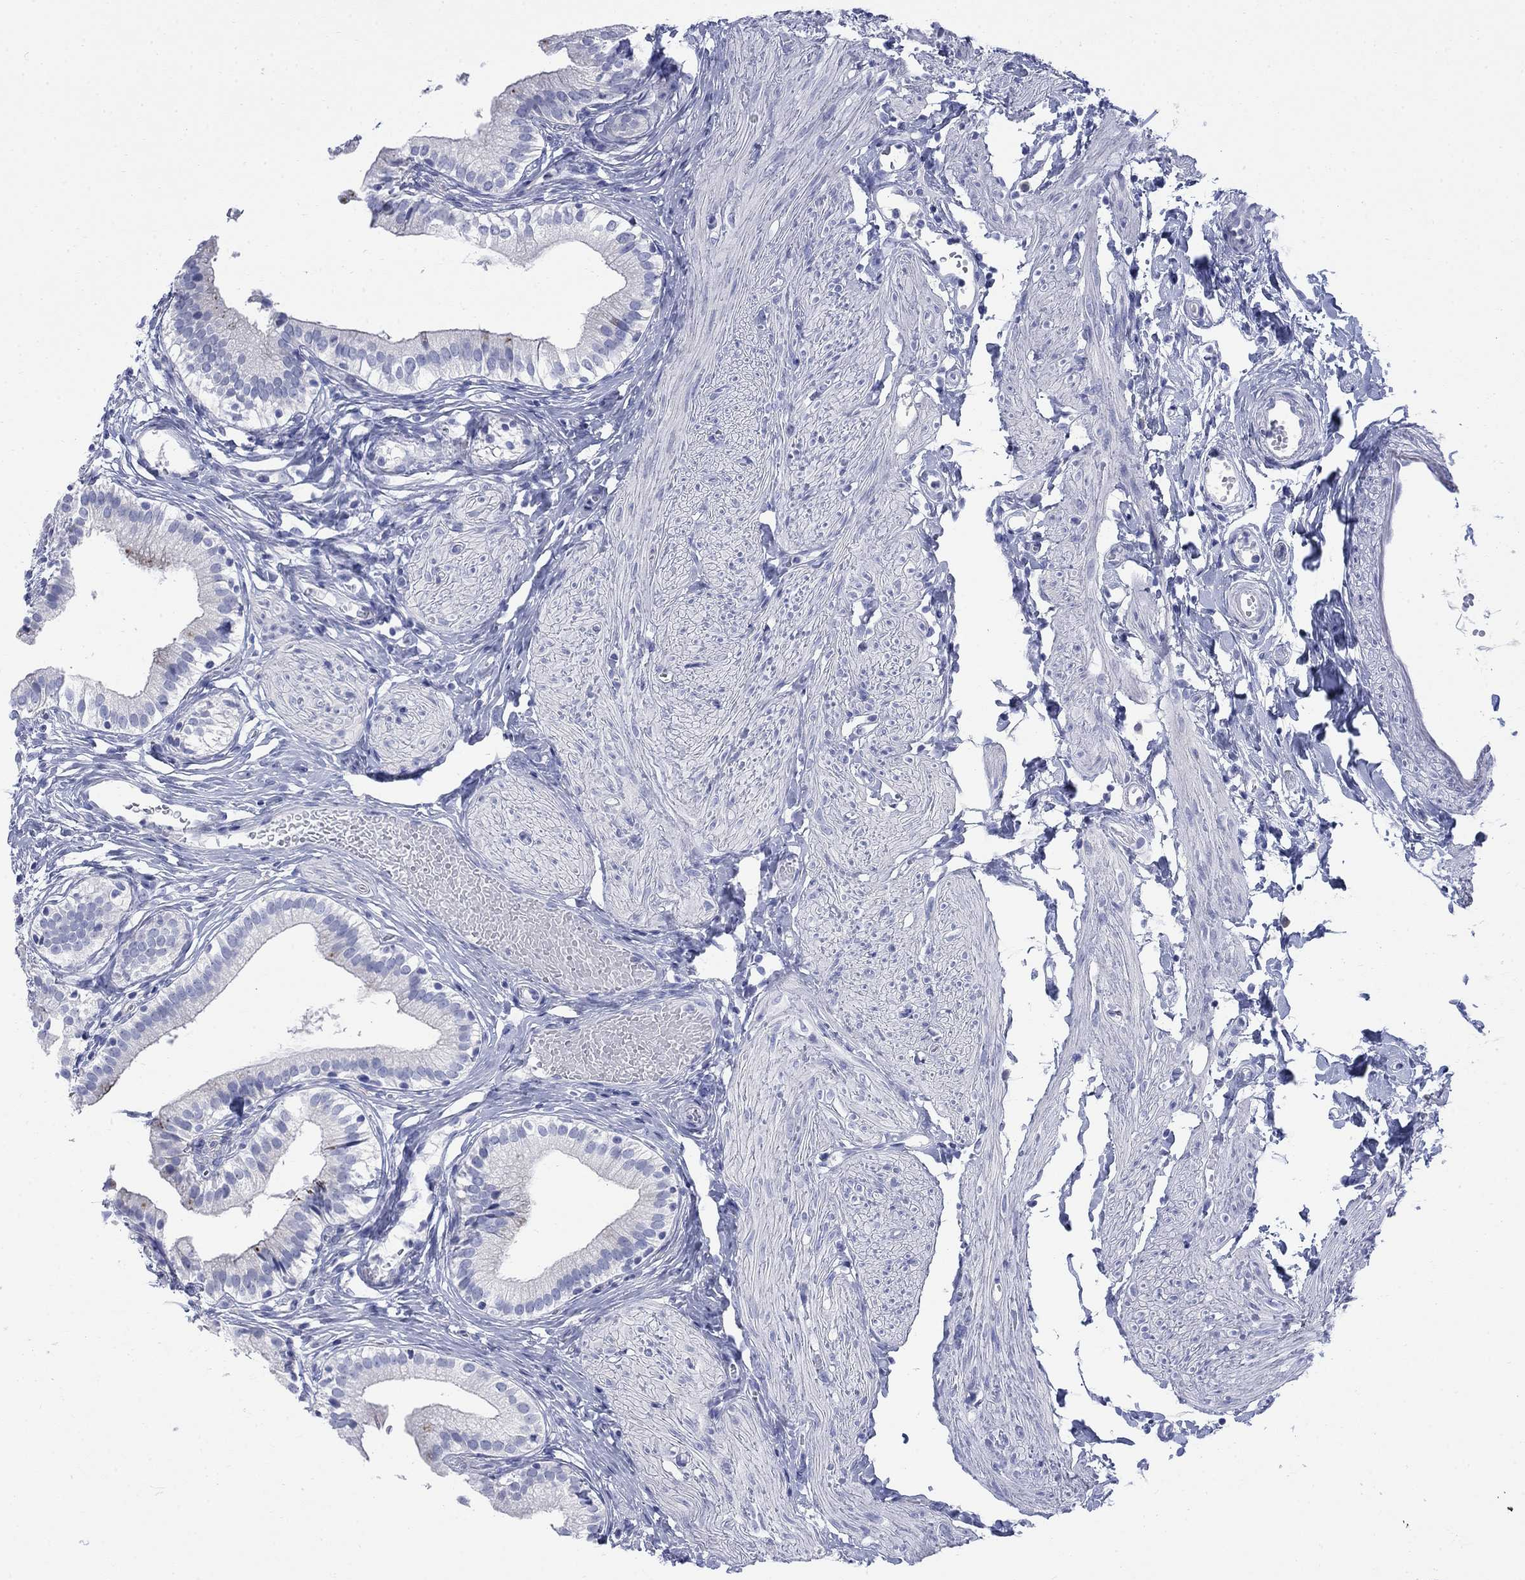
{"staining": {"intensity": "negative", "quantity": "none", "location": "none"}, "tissue": "gallbladder", "cell_type": "Glandular cells", "image_type": "normal", "snomed": [{"axis": "morphology", "description": "Normal tissue, NOS"}, {"axis": "topography", "description": "Gallbladder"}], "caption": "Immunohistochemistry of unremarkable gallbladder displays no expression in glandular cells.", "gene": "IGF2BP3", "patient": {"sex": "female", "age": 47}}